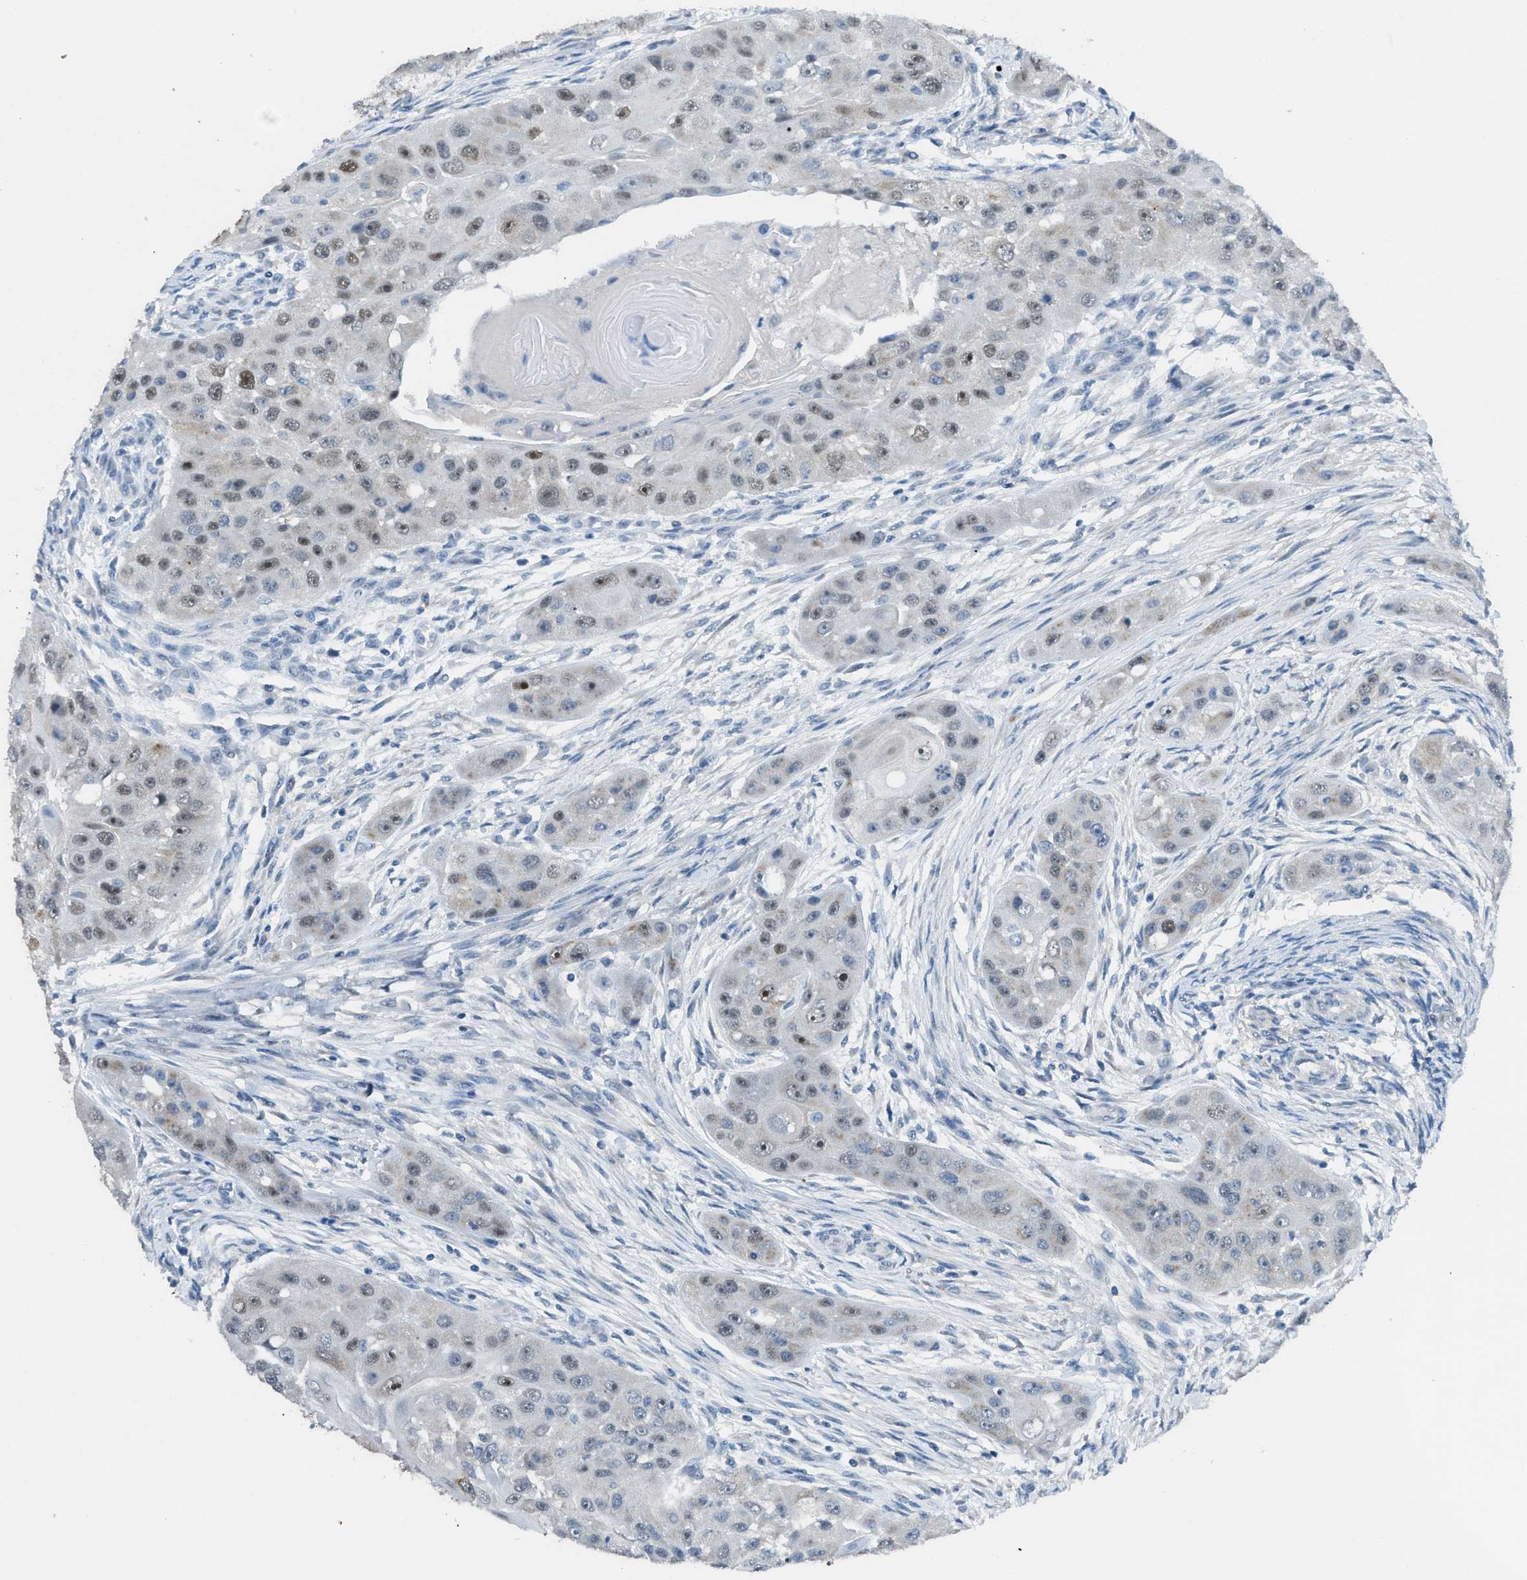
{"staining": {"intensity": "moderate", "quantity": "25%-75%", "location": "nuclear"}, "tissue": "head and neck cancer", "cell_type": "Tumor cells", "image_type": "cancer", "snomed": [{"axis": "morphology", "description": "Normal tissue, NOS"}, {"axis": "morphology", "description": "Squamous cell carcinoma, NOS"}, {"axis": "topography", "description": "Skeletal muscle"}, {"axis": "topography", "description": "Head-Neck"}], "caption": "Head and neck squamous cell carcinoma stained with a brown dye exhibits moderate nuclear positive staining in about 25%-75% of tumor cells.", "gene": "TIMD4", "patient": {"sex": "male", "age": 51}}